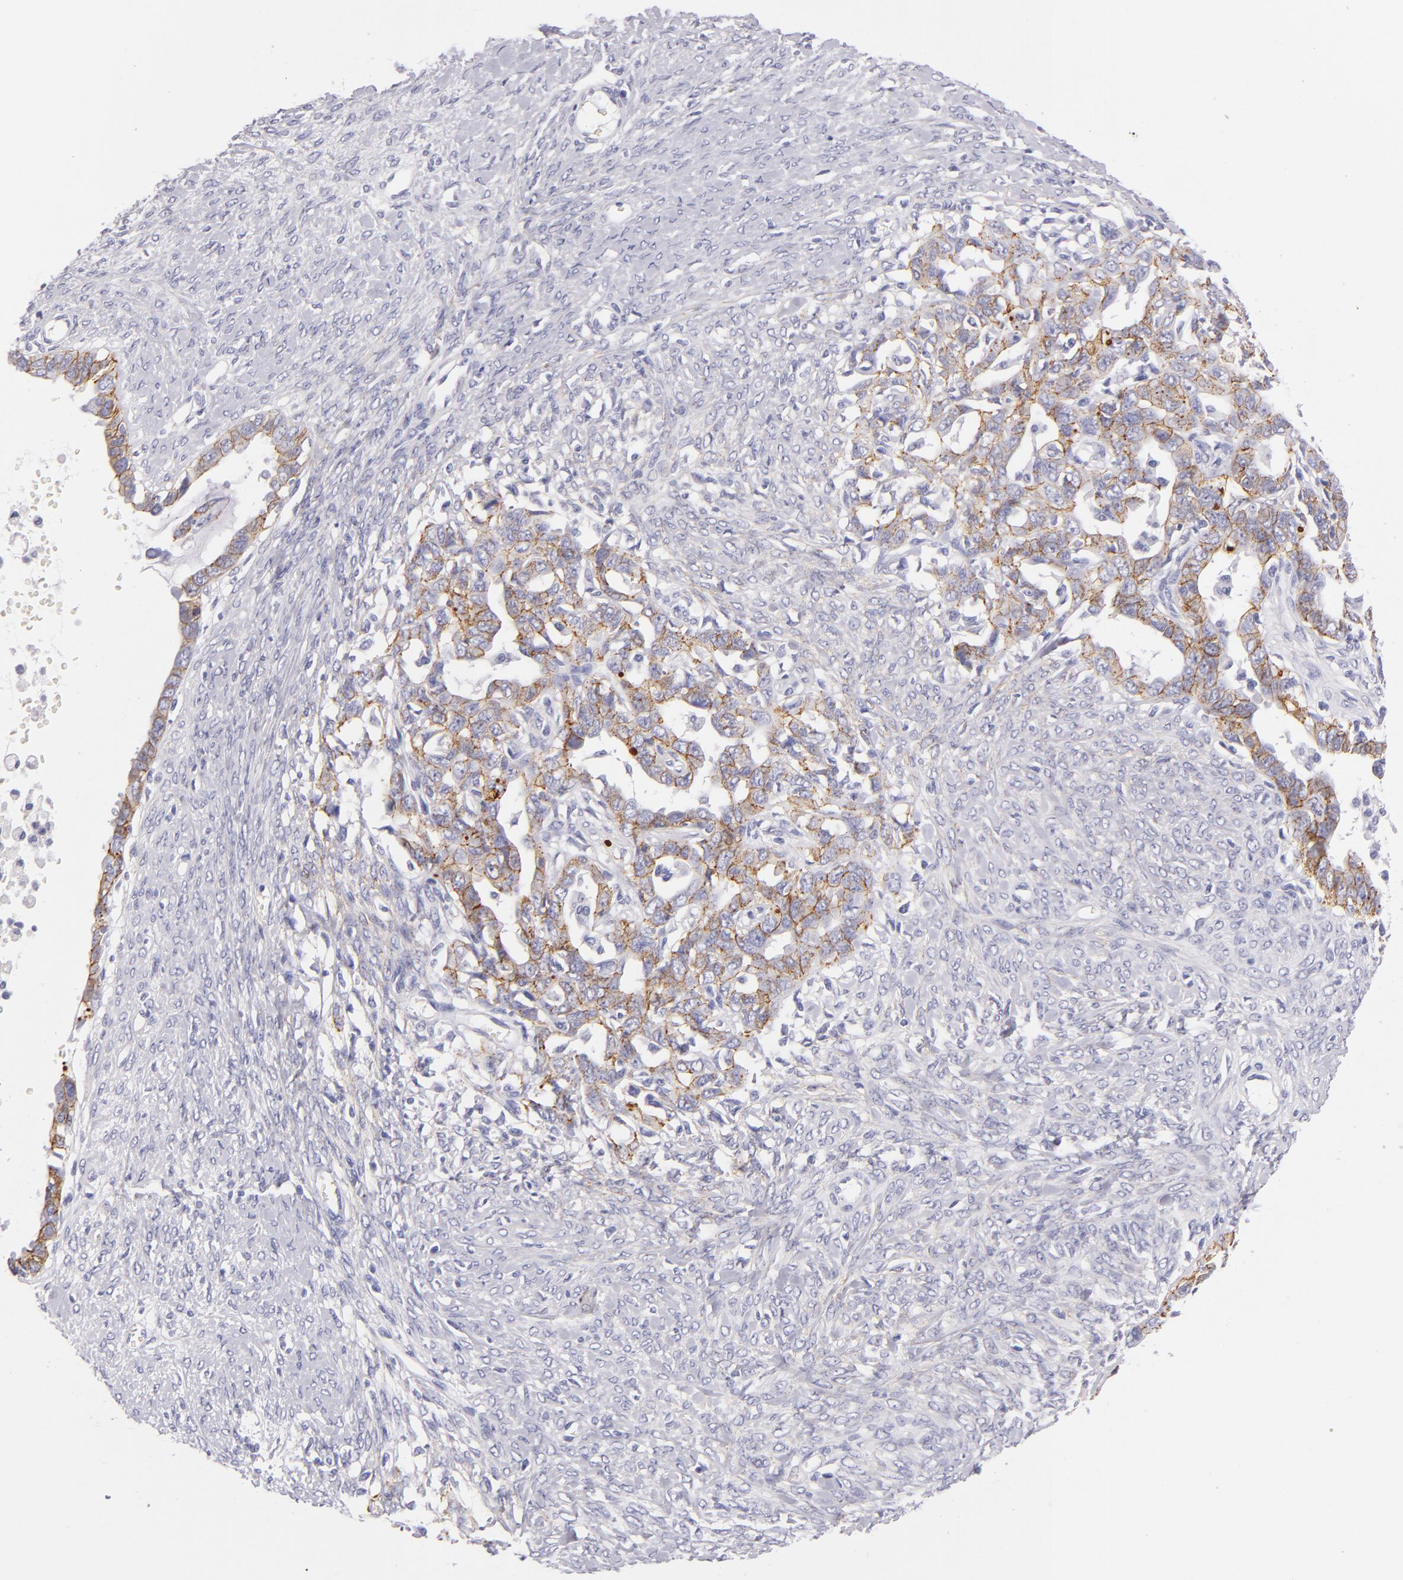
{"staining": {"intensity": "moderate", "quantity": "25%-75%", "location": "cytoplasmic/membranous"}, "tissue": "ovarian cancer", "cell_type": "Tumor cells", "image_type": "cancer", "snomed": [{"axis": "morphology", "description": "Cystadenocarcinoma, serous, NOS"}, {"axis": "topography", "description": "Ovary"}], "caption": "A histopathology image showing moderate cytoplasmic/membranous expression in approximately 25%-75% of tumor cells in ovarian cancer (serous cystadenocarcinoma), as visualized by brown immunohistochemical staining.", "gene": "CDH3", "patient": {"sex": "female", "age": 69}}